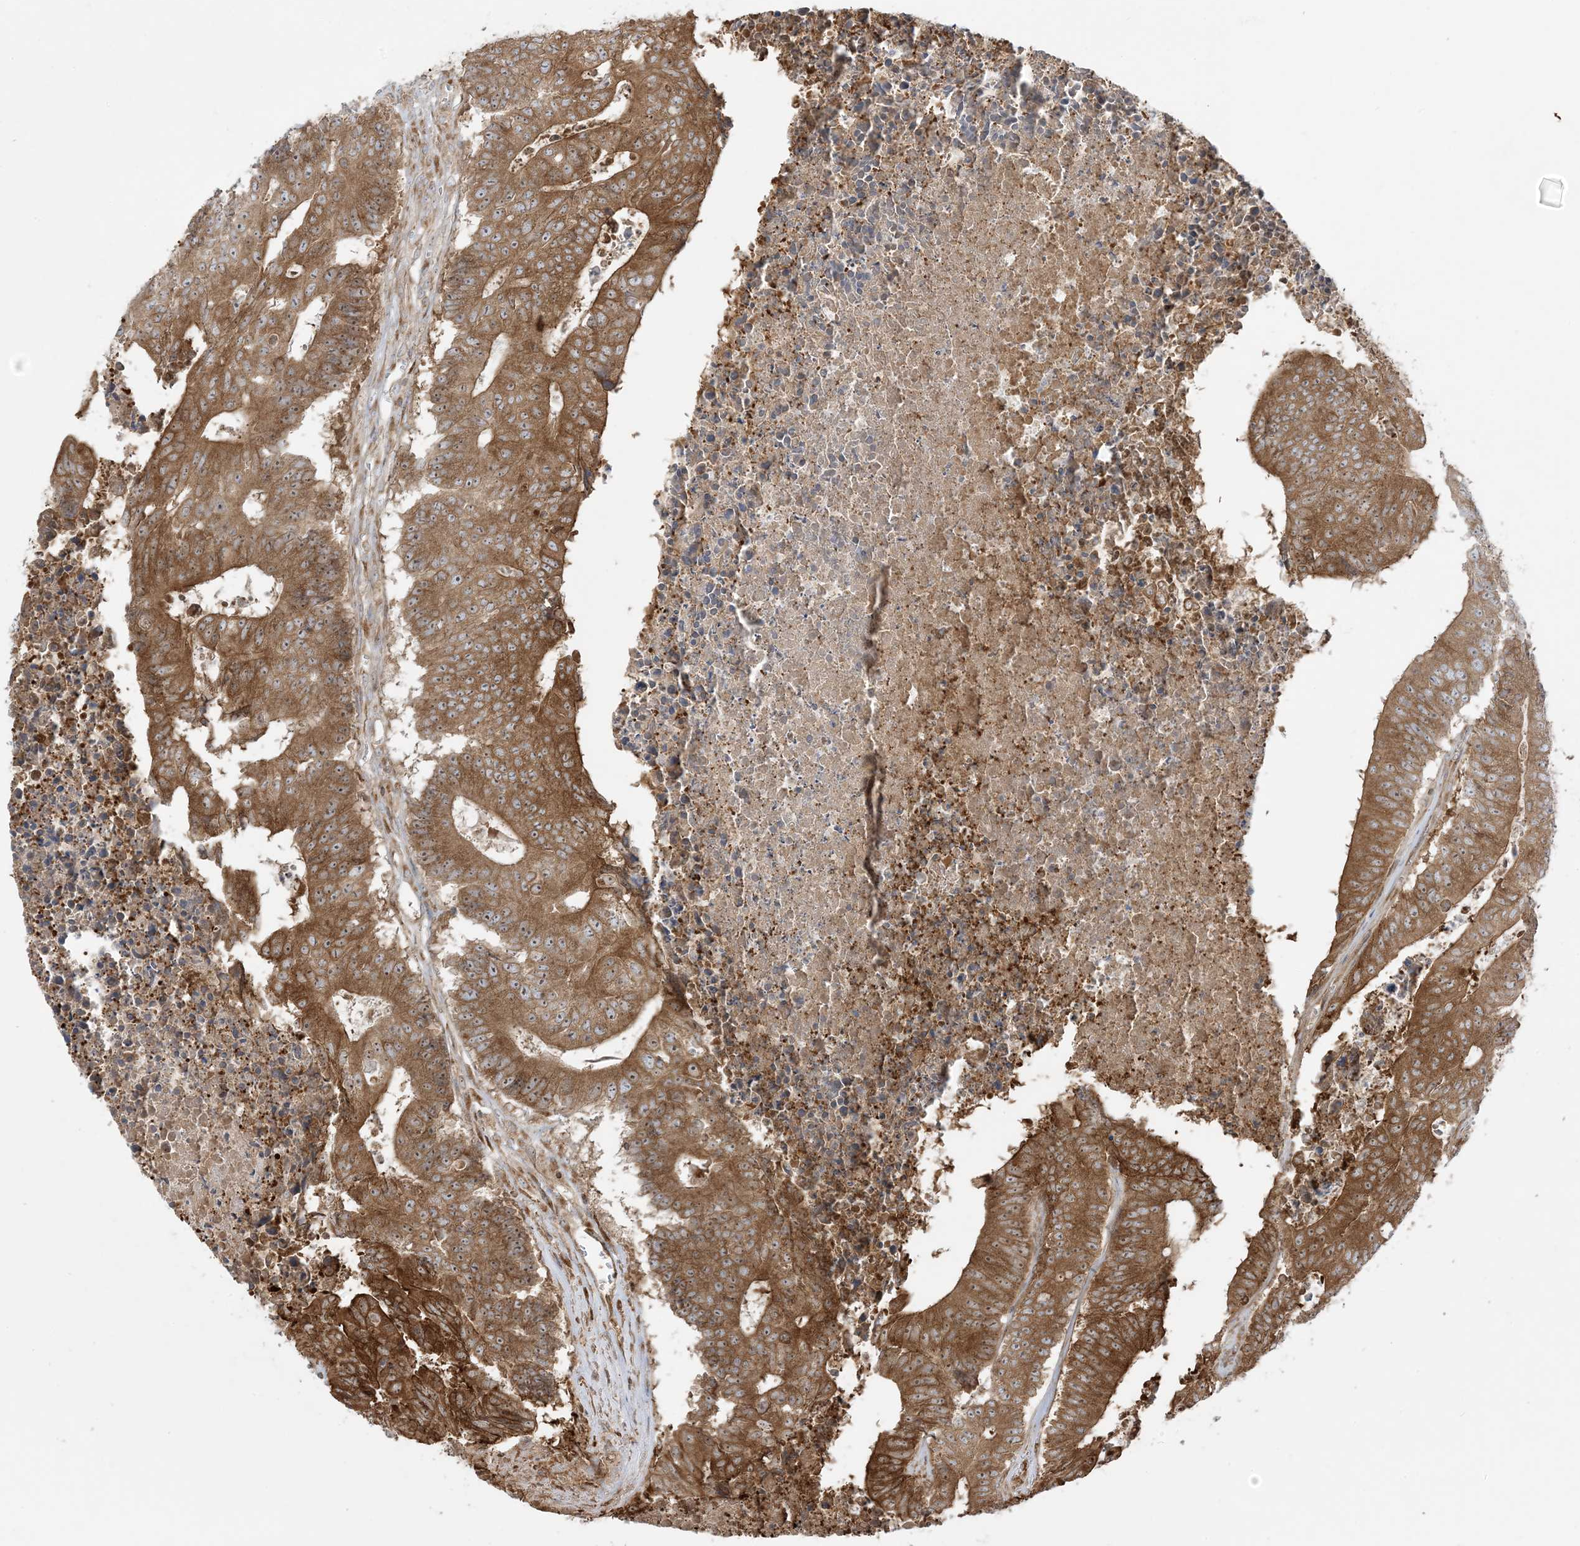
{"staining": {"intensity": "strong", "quantity": ">75%", "location": "cytoplasmic/membranous,nuclear"}, "tissue": "colorectal cancer", "cell_type": "Tumor cells", "image_type": "cancer", "snomed": [{"axis": "morphology", "description": "Adenocarcinoma, NOS"}, {"axis": "topography", "description": "Colon"}], "caption": "Strong cytoplasmic/membranous and nuclear protein staining is present in approximately >75% of tumor cells in colorectal cancer (adenocarcinoma). (Stains: DAB in brown, nuclei in blue, Microscopy: brightfield microscopy at high magnification).", "gene": "SRP72", "patient": {"sex": "male", "age": 87}}